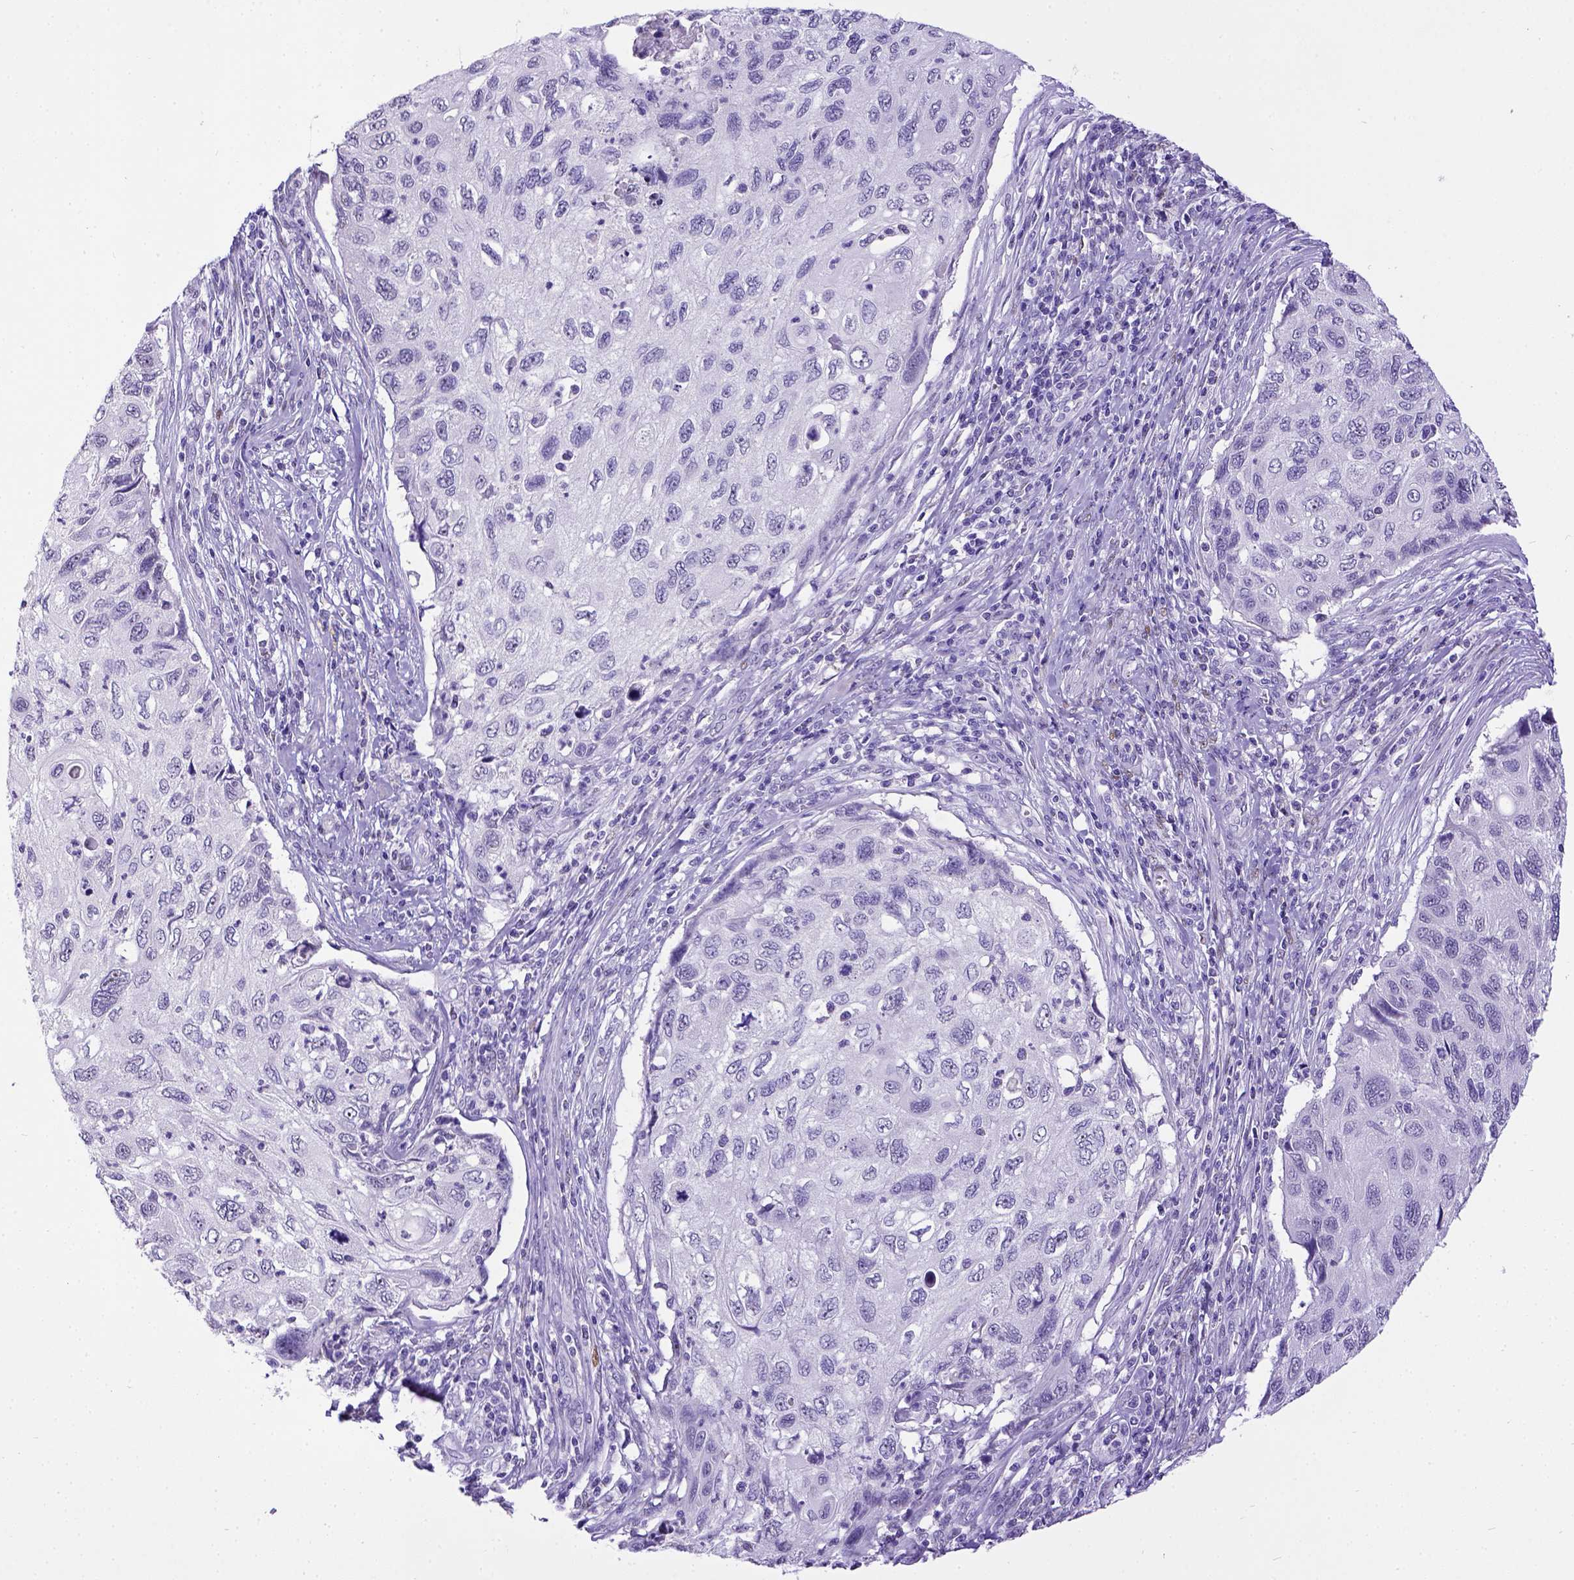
{"staining": {"intensity": "negative", "quantity": "none", "location": "none"}, "tissue": "cervical cancer", "cell_type": "Tumor cells", "image_type": "cancer", "snomed": [{"axis": "morphology", "description": "Squamous cell carcinoma, NOS"}, {"axis": "topography", "description": "Cervix"}], "caption": "An image of human squamous cell carcinoma (cervical) is negative for staining in tumor cells.", "gene": "ESR1", "patient": {"sex": "female", "age": 70}}